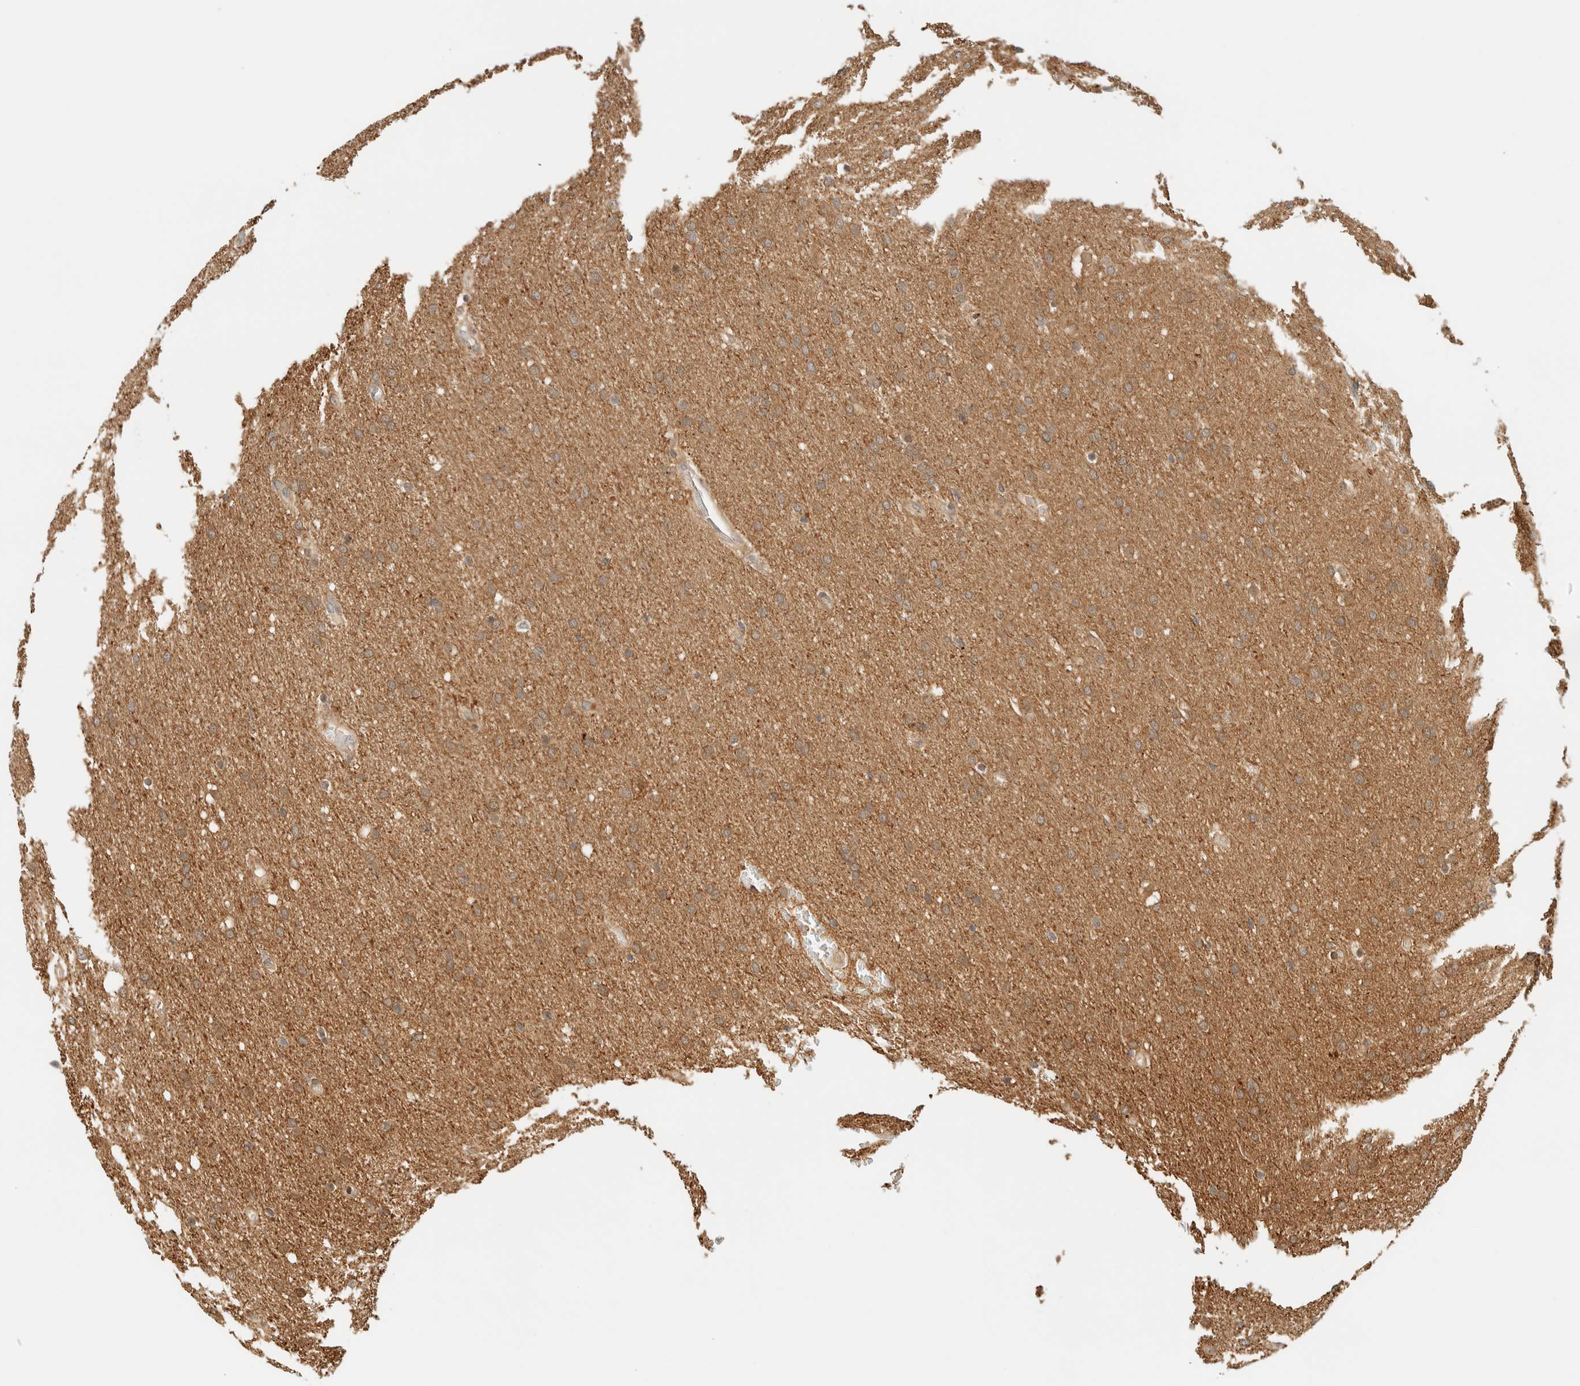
{"staining": {"intensity": "moderate", "quantity": ">75%", "location": "cytoplasmic/membranous"}, "tissue": "glioma", "cell_type": "Tumor cells", "image_type": "cancer", "snomed": [{"axis": "morphology", "description": "Glioma, malignant, Low grade"}, {"axis": "topography", "description": "Brain"}], "caption": "A brown stain highlights moderate cytoplasmic/membranous positivity of a protein in human low-grade glioma (malignant) tumor cells.", "gene": "ZBTB37", "patient": {"sex": "female", "age": 37}}